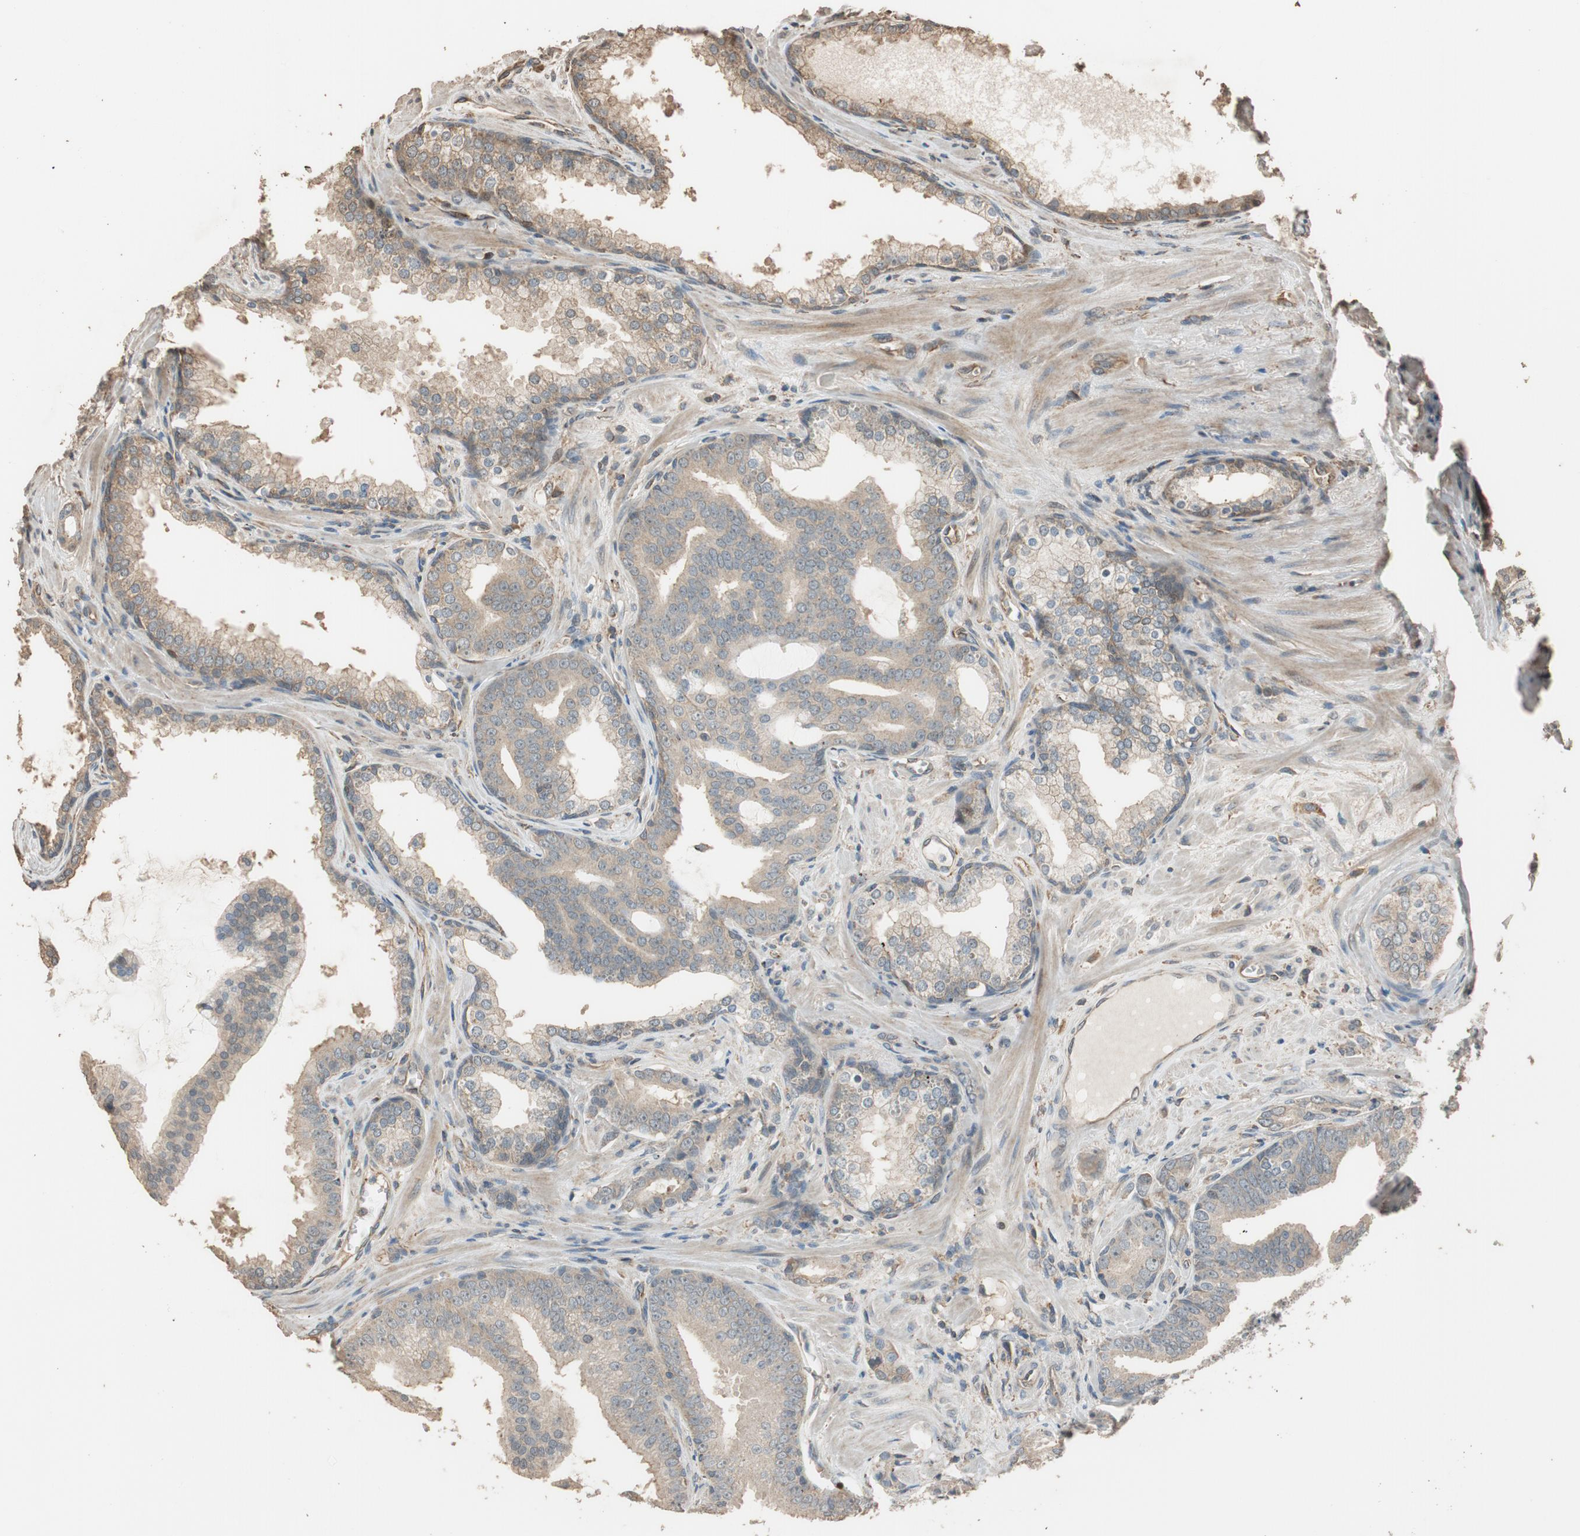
{"staining": {"intensity": "weak", "quantity": ">75%", "location": "cytoplasmic/membranous"}, "tissue": "prostate cancer", "cell_type": "Tumor cells", "image_type": "cancer", "snomed": [{"axis": "morphology", "description": "Adenocarcinoma, Low grade"}, {"axis": "topography", "description": "Prostate"}], "caption": "Prostate adenocarcinoma (low-grade) was stained to show a protein in brown. There is low levels of weak cytoplasmic/membranous staining in approximately >75% of tumor cells.", "gene": "MST1R", "patient": {"sex": "male", "age": 58}}